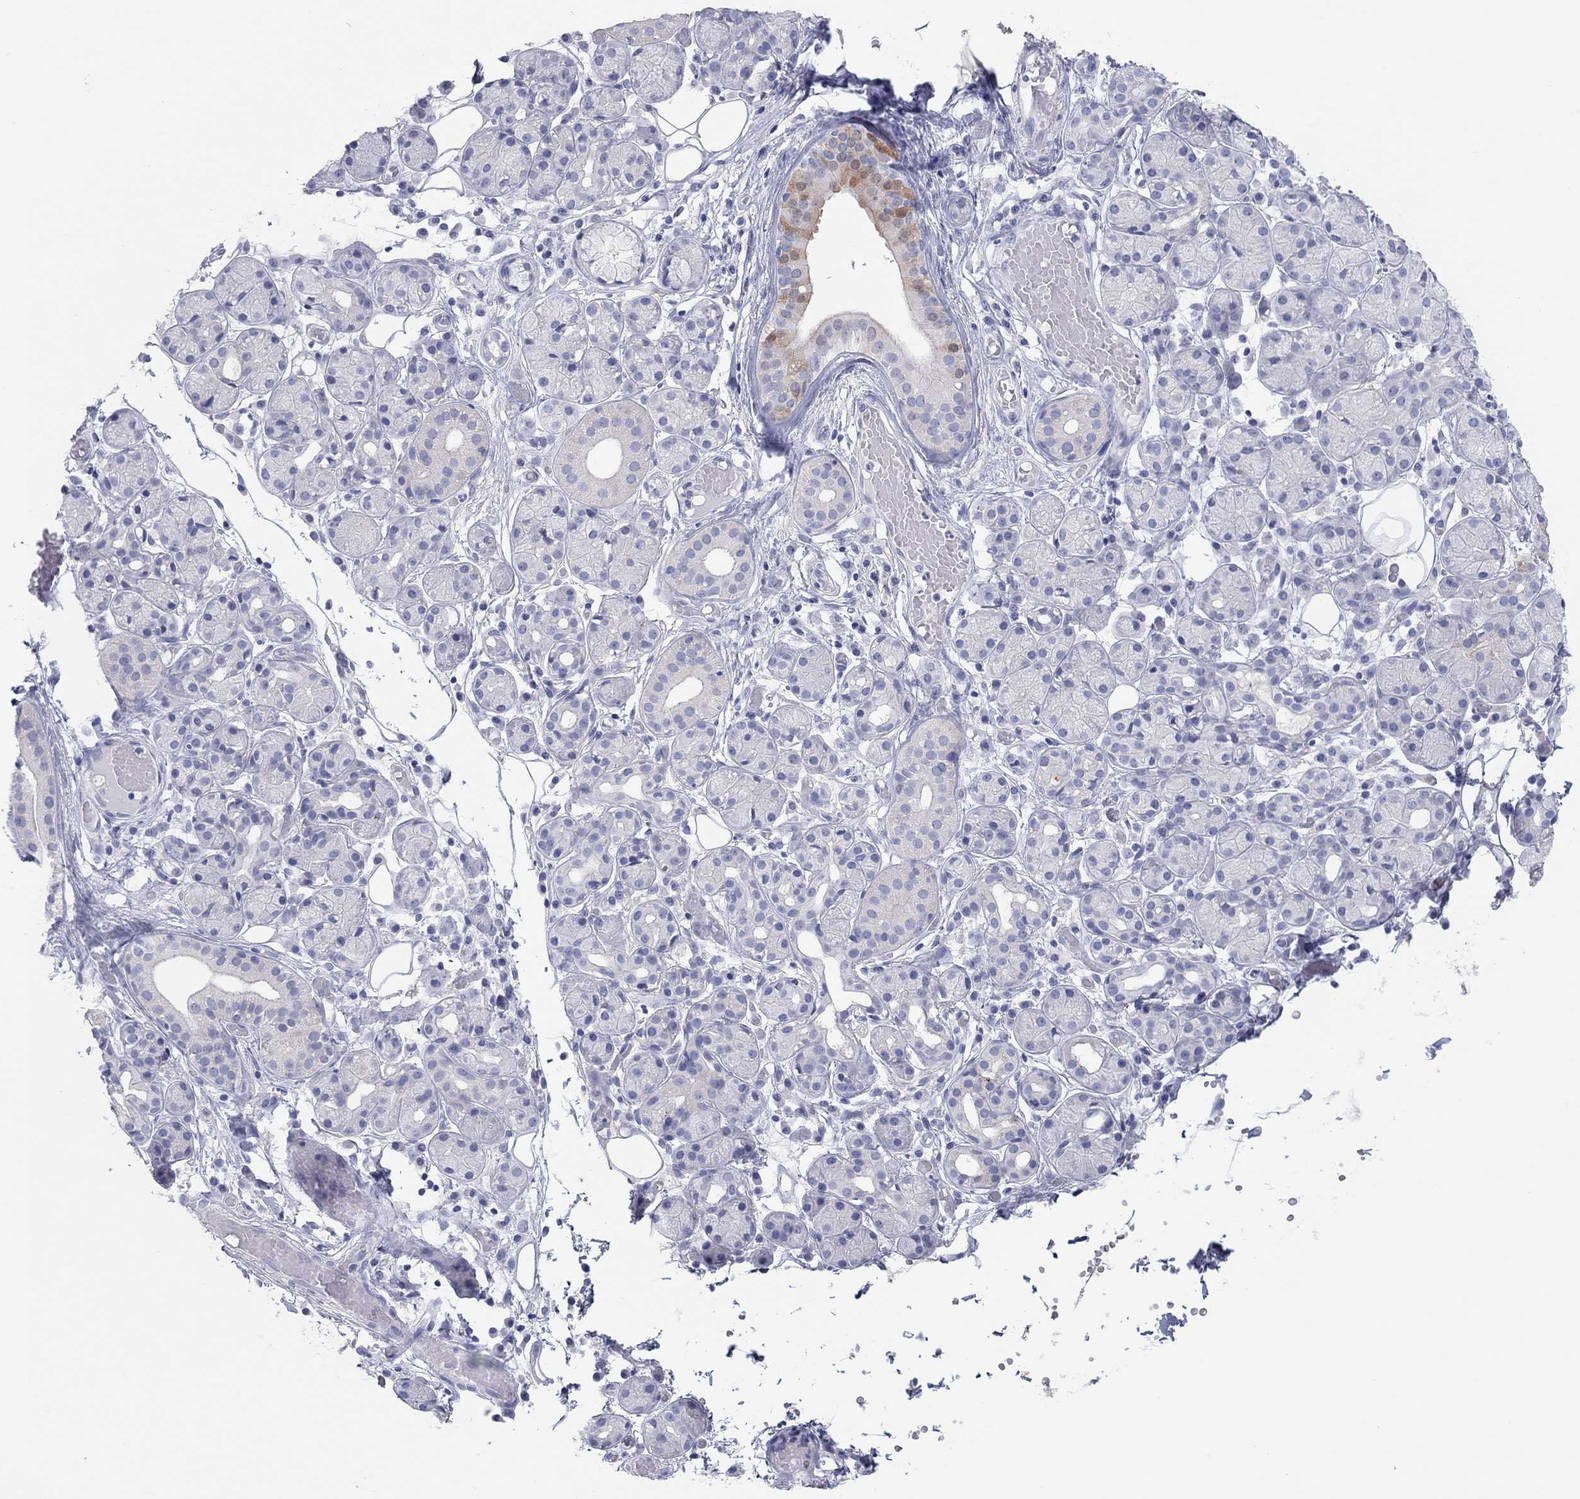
{"staining": {"intensity": "weak", "quantity": "<25%", "location": "cytoplasmic/membranous,nuclear"}, "tissue": "salivary gland", "cell_type": "Glandular cells", "image_type": "normal", "snomed": [{"axis": "morphology", "description": "Normal tissue, NOS"}, {"axis": "topography", "description": "Salivary gland"}, {"axis": "topography", "description": "Peripheral nerve tissue"}], "caption": "High magnification brightfield microscopy of unremarkable salivary gland stained with DAB (brown) and counterstained with hematoxylin (blue): glandular cells show no significant expression.", "gene": "CPNE6", "patient": {"sex": "male", "age": 71}}